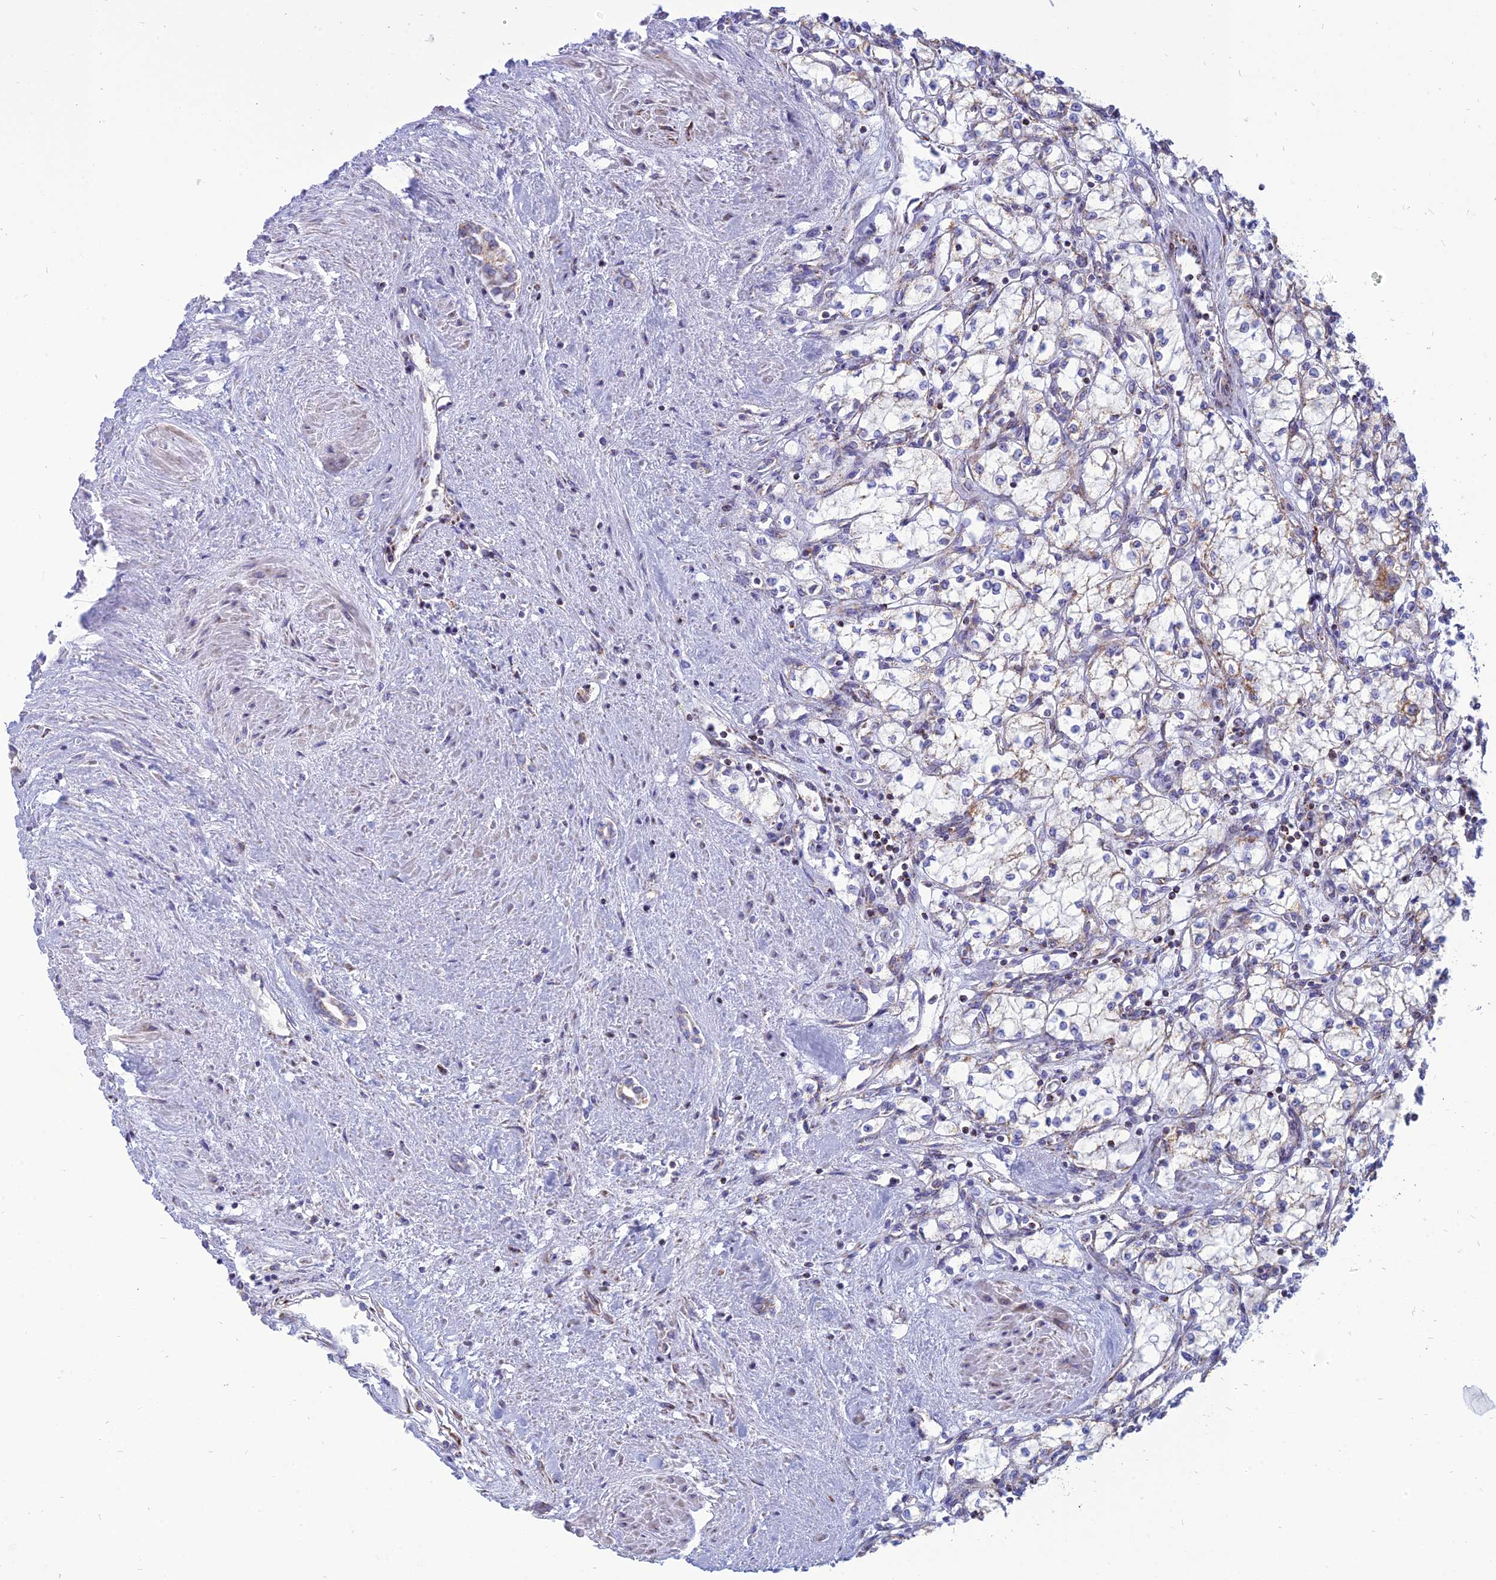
{"staining": {"intensity": "moderate", "quantity": "25%-75%", "location": "cytoplasmic/membranous"}, "tissue": "renal cancer", "cell_type": "Tumor cells", "image_type": "cancer", "snomed": [{"axis": "morphology", "description": "Adenocarcinoma, NOS"}, {"axis": "topography", "description": "Kidney"}], "caption": "A histopathology image of human renal cancer (adenocarcinoma) stained for a protein displays moderate cytoplasmic/membranous brown staining in tumor cells.", "gene": "PACC1", "patient": {"sex": "male", "age": 59}}